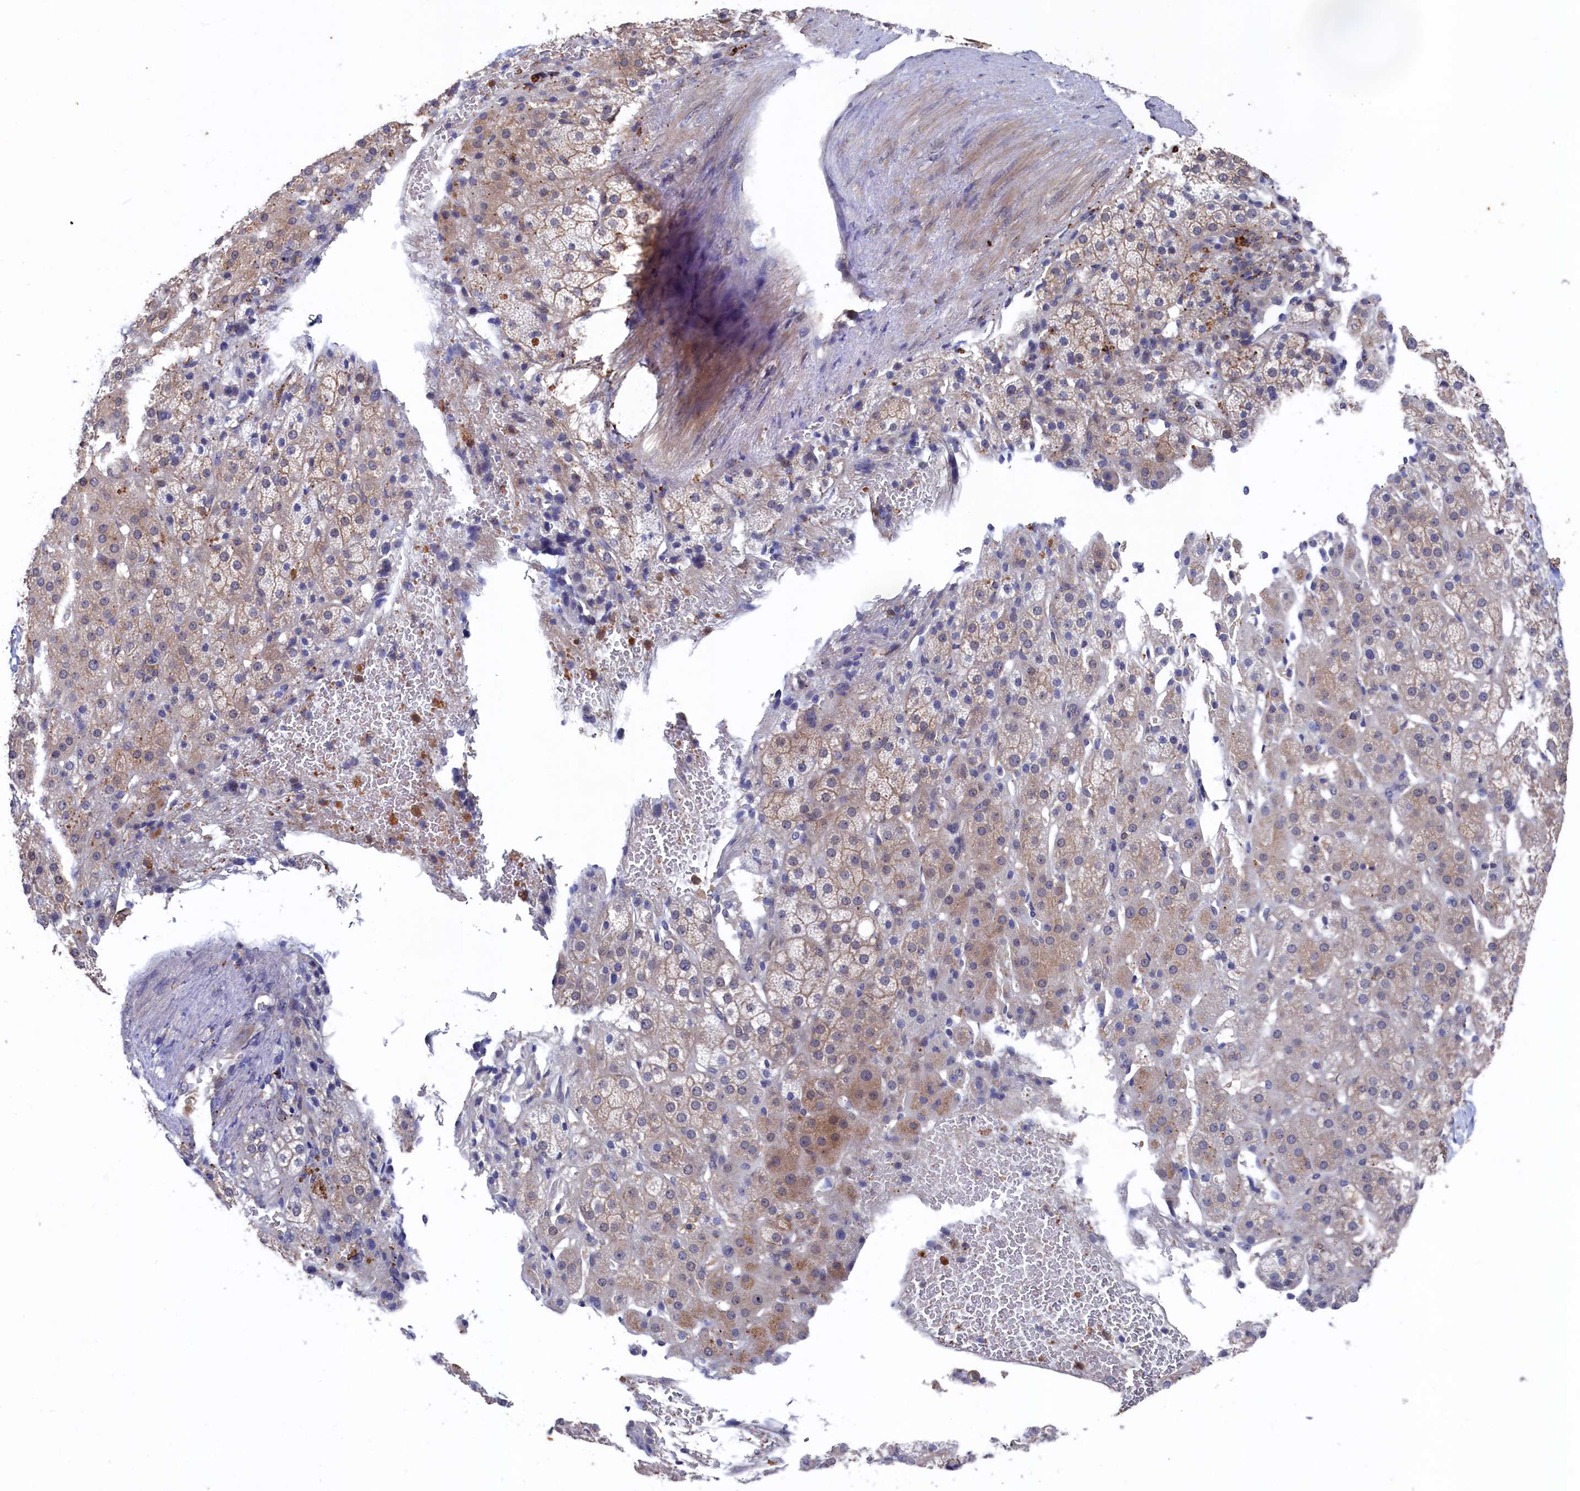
{"staining": {"intensity": "moderate", "quantity": "25%-75%", "location": "cytoplasmic/membranous,nuclear"}, "tissue": "adrenal gland", "cell_type": "Glandular cells", "image_type": "normal", "snomed": [{"axis": "morphology", "description": "Normal tissue, NOS"}, {"axis": "topography", "description": "Adrenal gland"}], "caption": "Brown immunohistochemical staining in unremarkable human adrenal gland shows moderate cytoplasmic/membranous,nuclear staining in approximately 25%-75% of glandular cells.", "gene": "RNH1", "patient": {"sex": "female", "age": 57}}